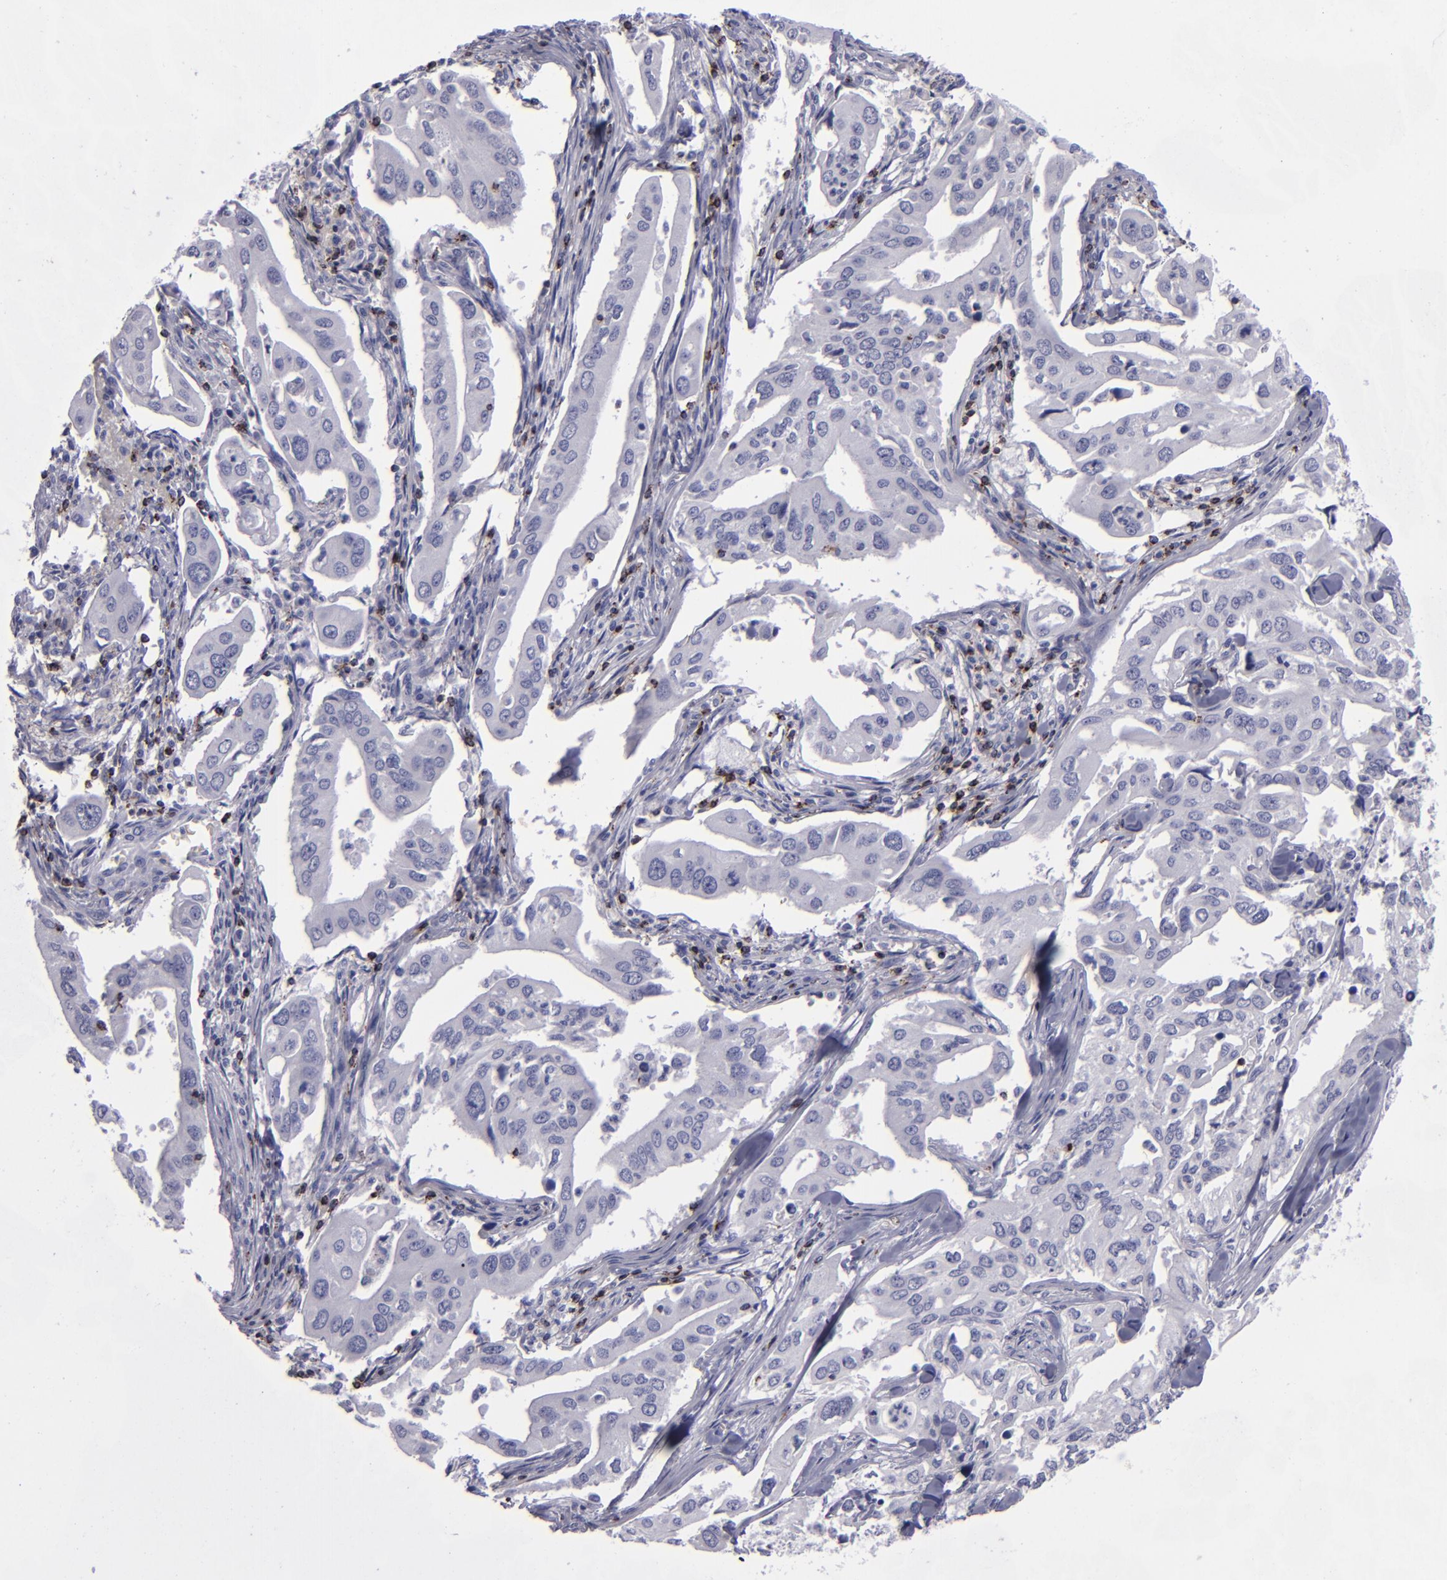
{"staining": {"intensity": "negative", "quantity": "none", "location": "none"}, "tissue": "lung cancer", "cell_type": "Tumor cells", "image_type": "cancer", "snomed": [{"axis": "morphology", "description": "Adenocarcinoma, NOS"}, {"axis": "topography", "description": "Lung"}], "caption": "Immunohistochemistry of lung cancer (adenocarcinoma) reveals no positivity in tumor cells.", "gene": "CD2", "patient": {"sex": "male", "age": 48}}